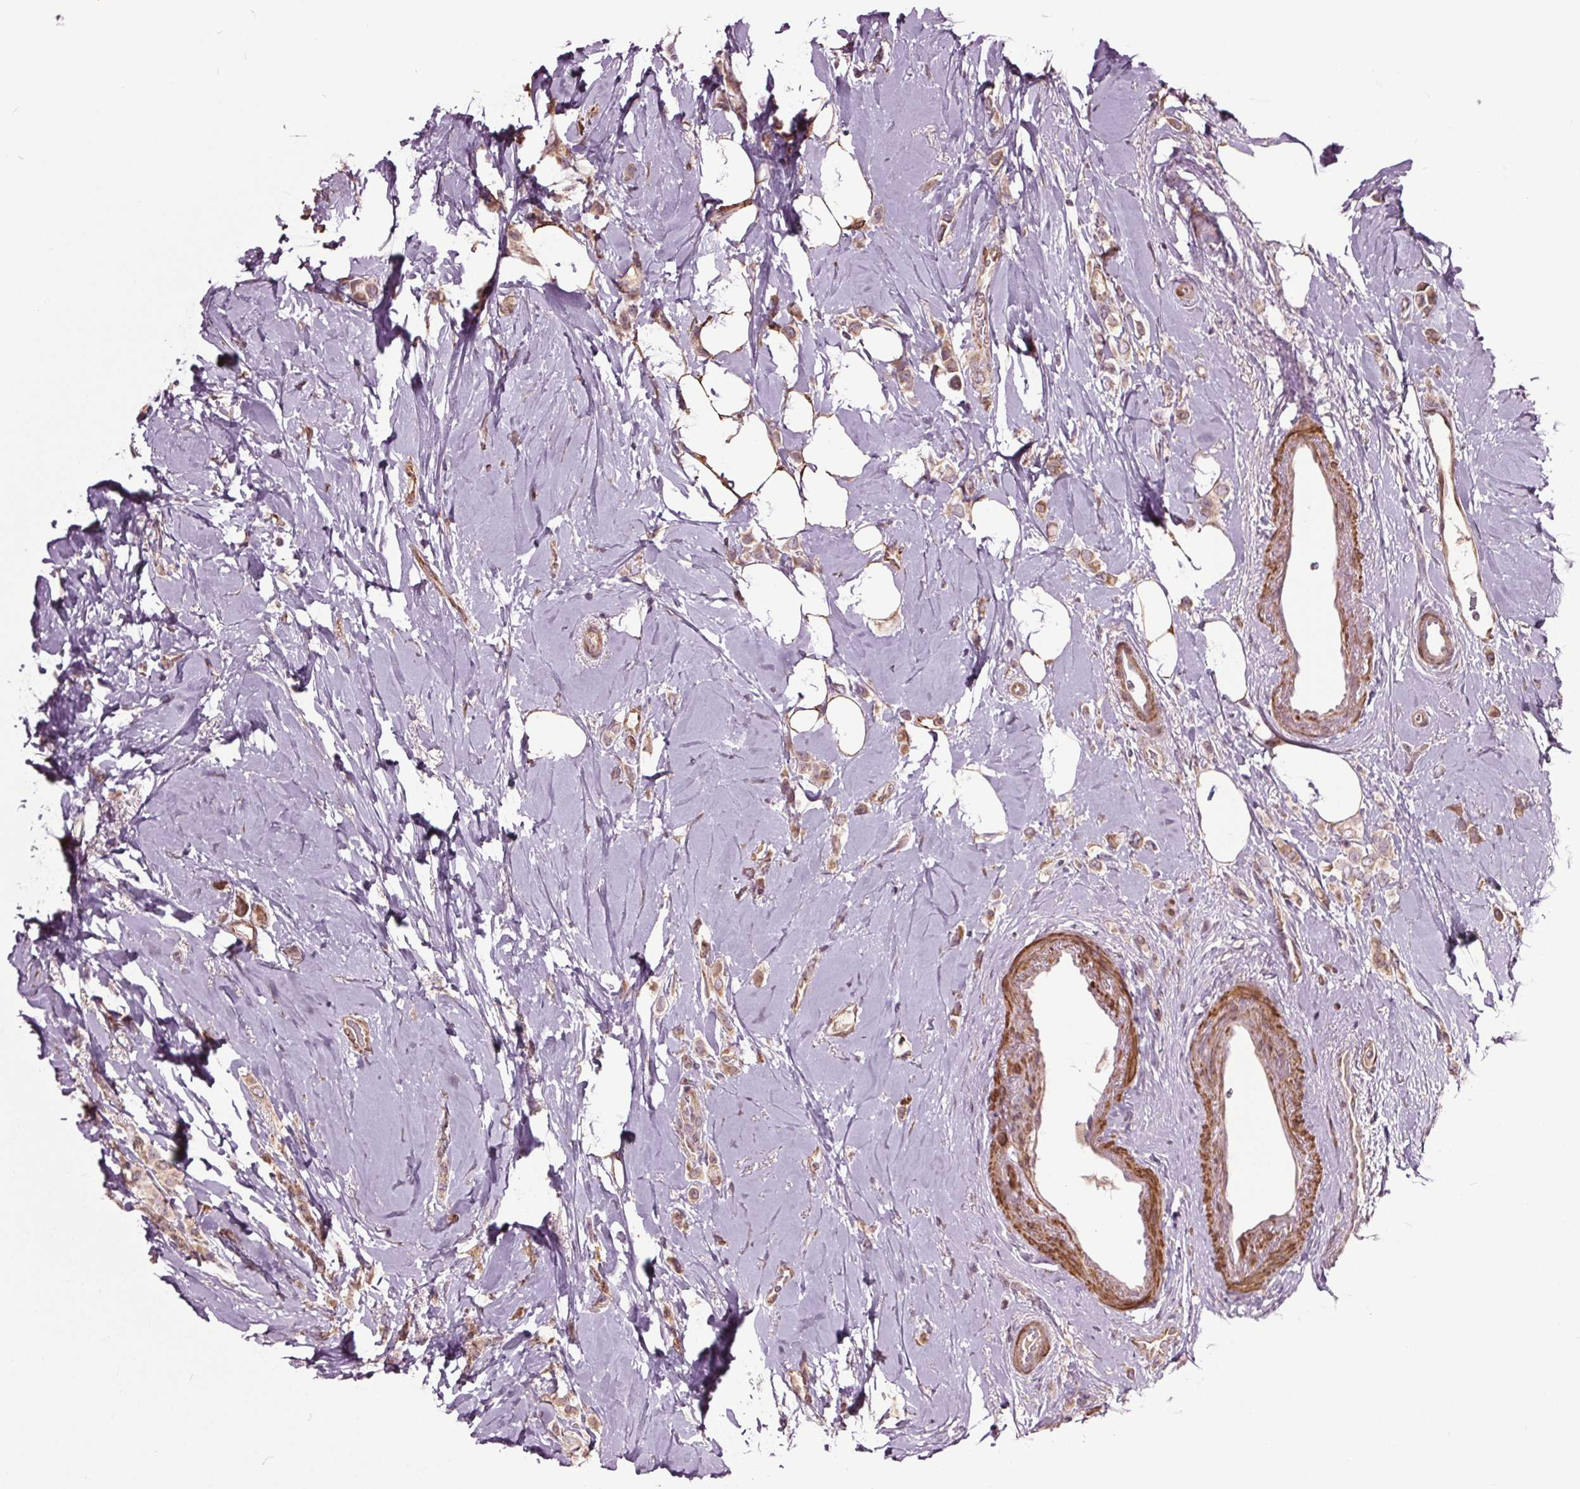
{"staining": {"intensity": "moderate", "quantity": ">75%", "location": "cytoplasmic/membranous"}, "tissue": "breast cancer", "cell_type": "Tumor cells", "image_type": "cancer", "snomed": [{"axis": "morphology", "description": "Lobular carcinoma"}, {"axis": "topography", "description": "Breast"}], "caption": "Breast cancer (lobular carcinoma) stained with DAB (3,3'-diaminobenzidine) immunohistochemistry displays medium levels of moderate cytoplasmic/membranous positivity in about >75% of tumor cells.", "gene": "HAUS5", "patient": {"sex": "female", "age": 66}}